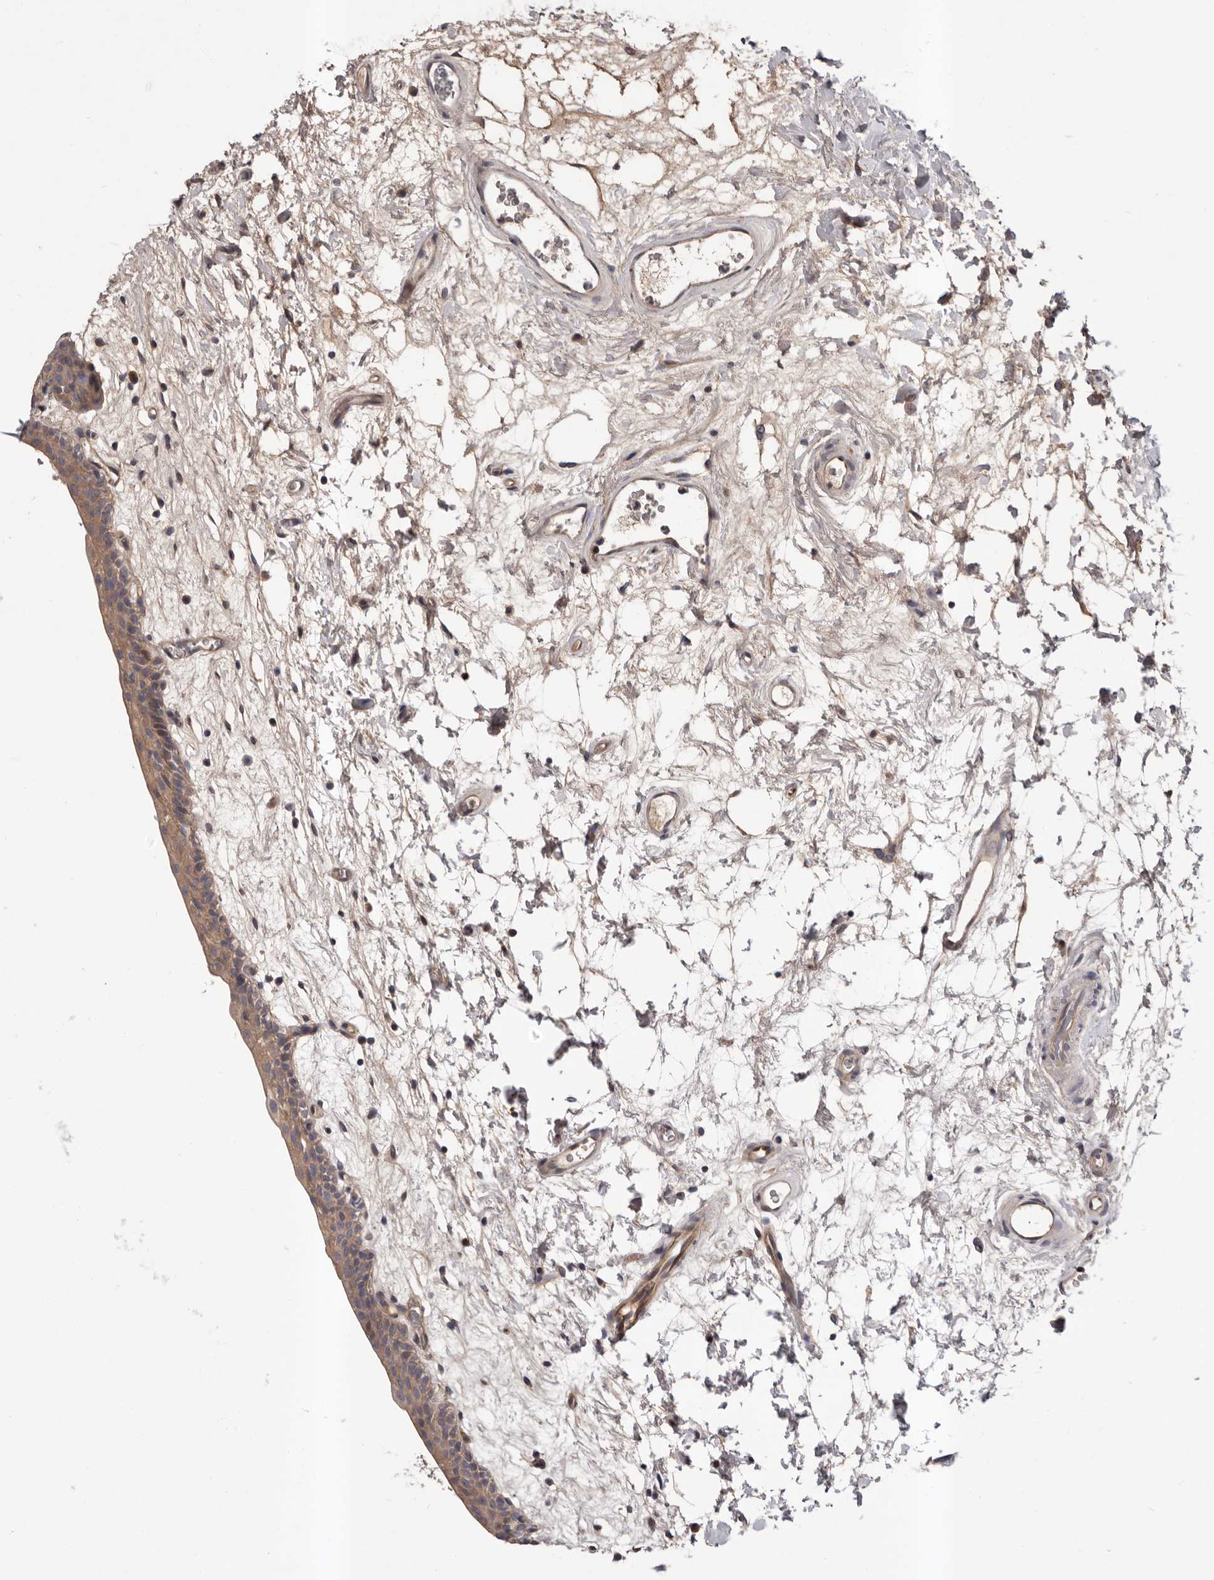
{"staining": {"intensity": "moderate", "quantity": ">75%", "location": "cytoplasmic/membranous"}, "tissue": "urinary bladder", "cell_type": "Urothelial cells", "image_type": "normal", "snomed": [{"axis": "morphology", "description": "Normal tissue, NOS"}, {"axis": "topography", "description": "Urinary bladder"}], "caption": "Urothelial cells display moderate cytoplasmic/membranous expression in about >75% of cells in normal urinary bladder.", "gene": "PRKD1", "patient": {"sex": "male", "age": 83}}